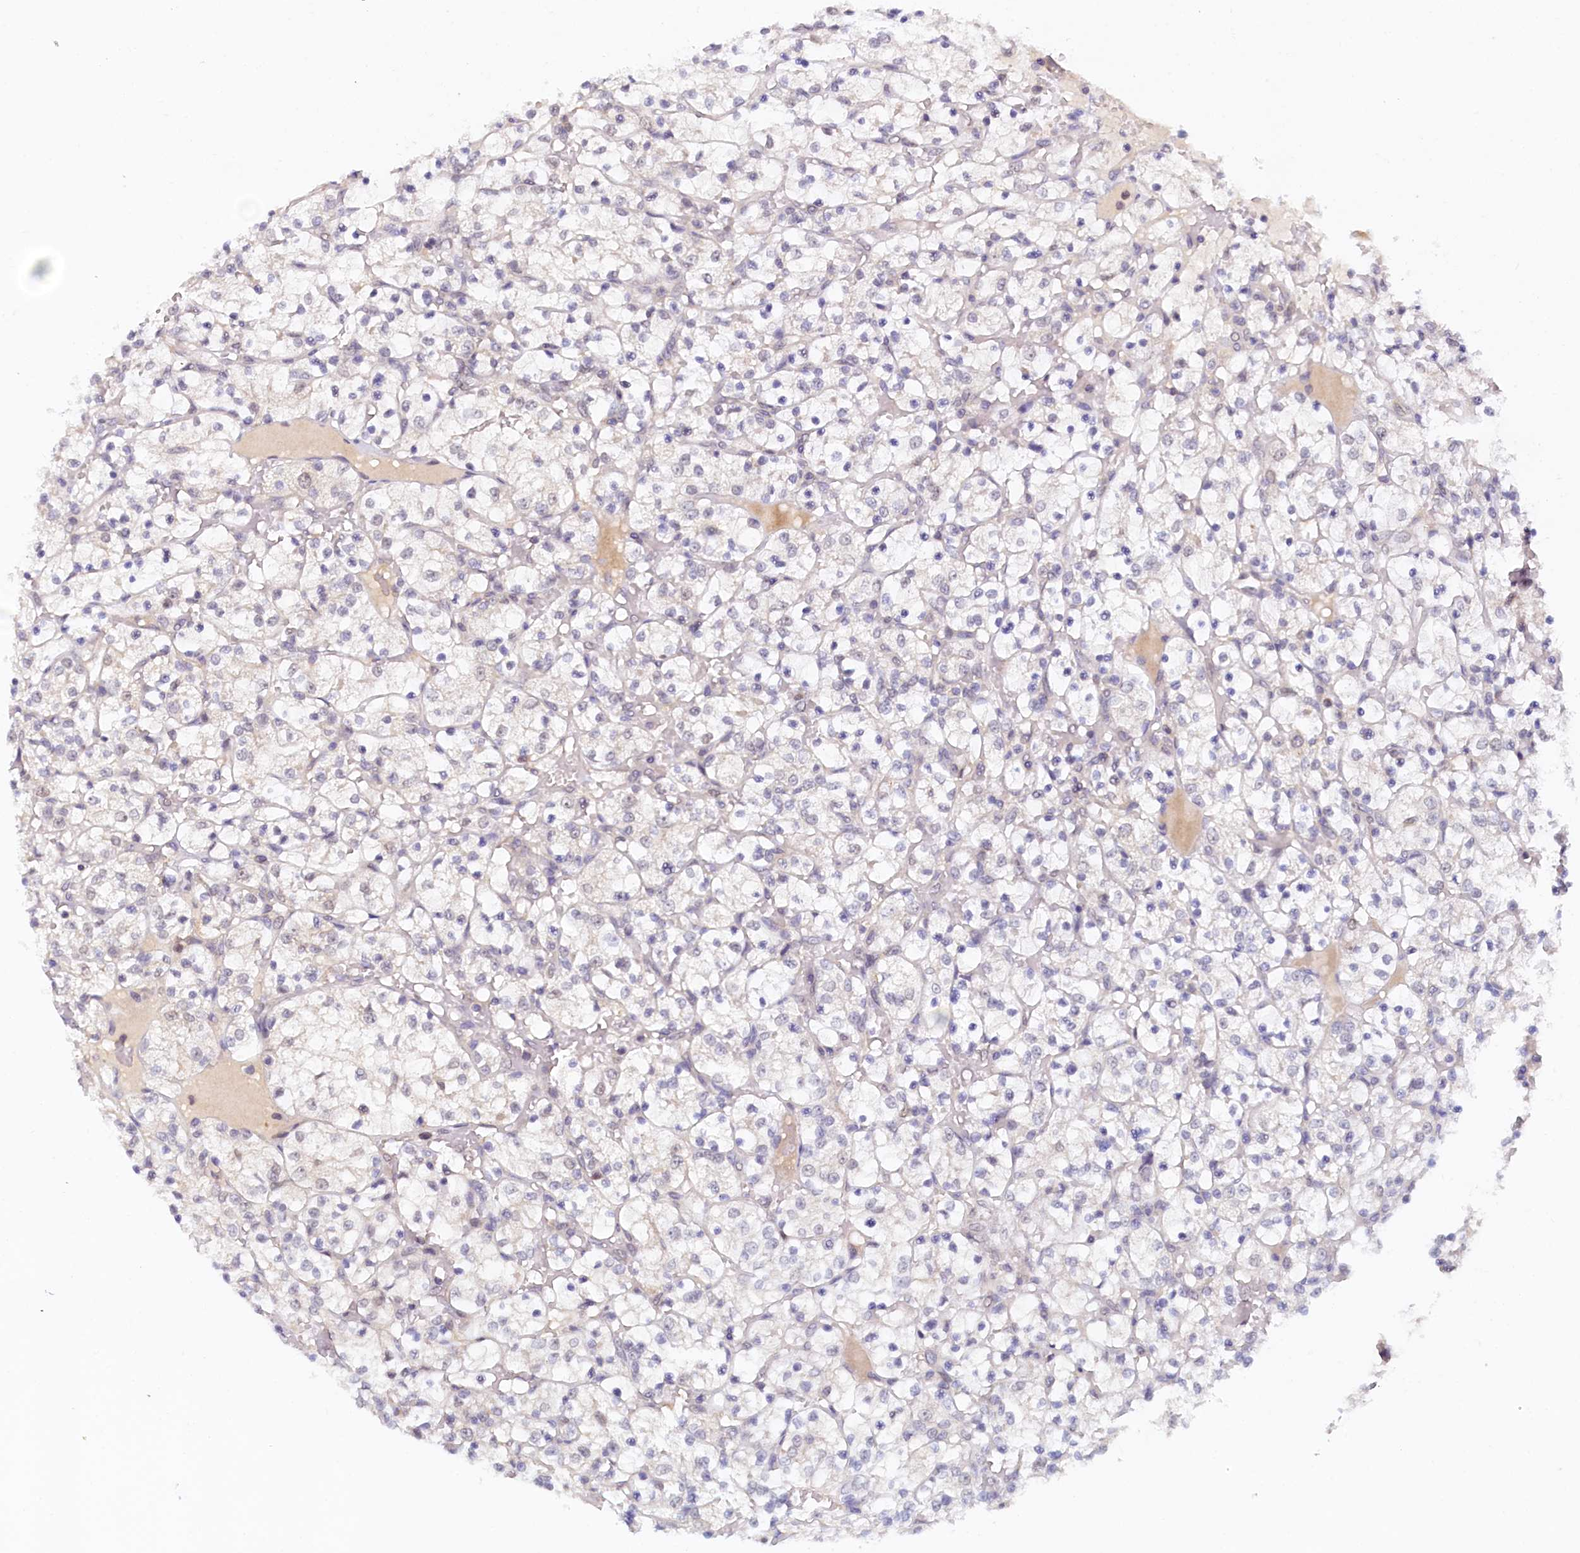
{"staining": {"intensity": "negative", "quantity": "none", "location": "none"}, "tissue": "renal cancer", "cell_type": "Tumor cells", "image_type": "cancer", "snomed": [{"axis": "morphology", "description": "Adenocarcinoma, NOS"}, {"axis": "topography", "description": "Kidney"}], "caption": "DAB (3,3'-diaminobenzidine) immunohistochemical staining of human renal cancer shows no significant expression in tumor cells.", "gene": "PAAF1", "patient": {"sex": "female", "age": 69}}